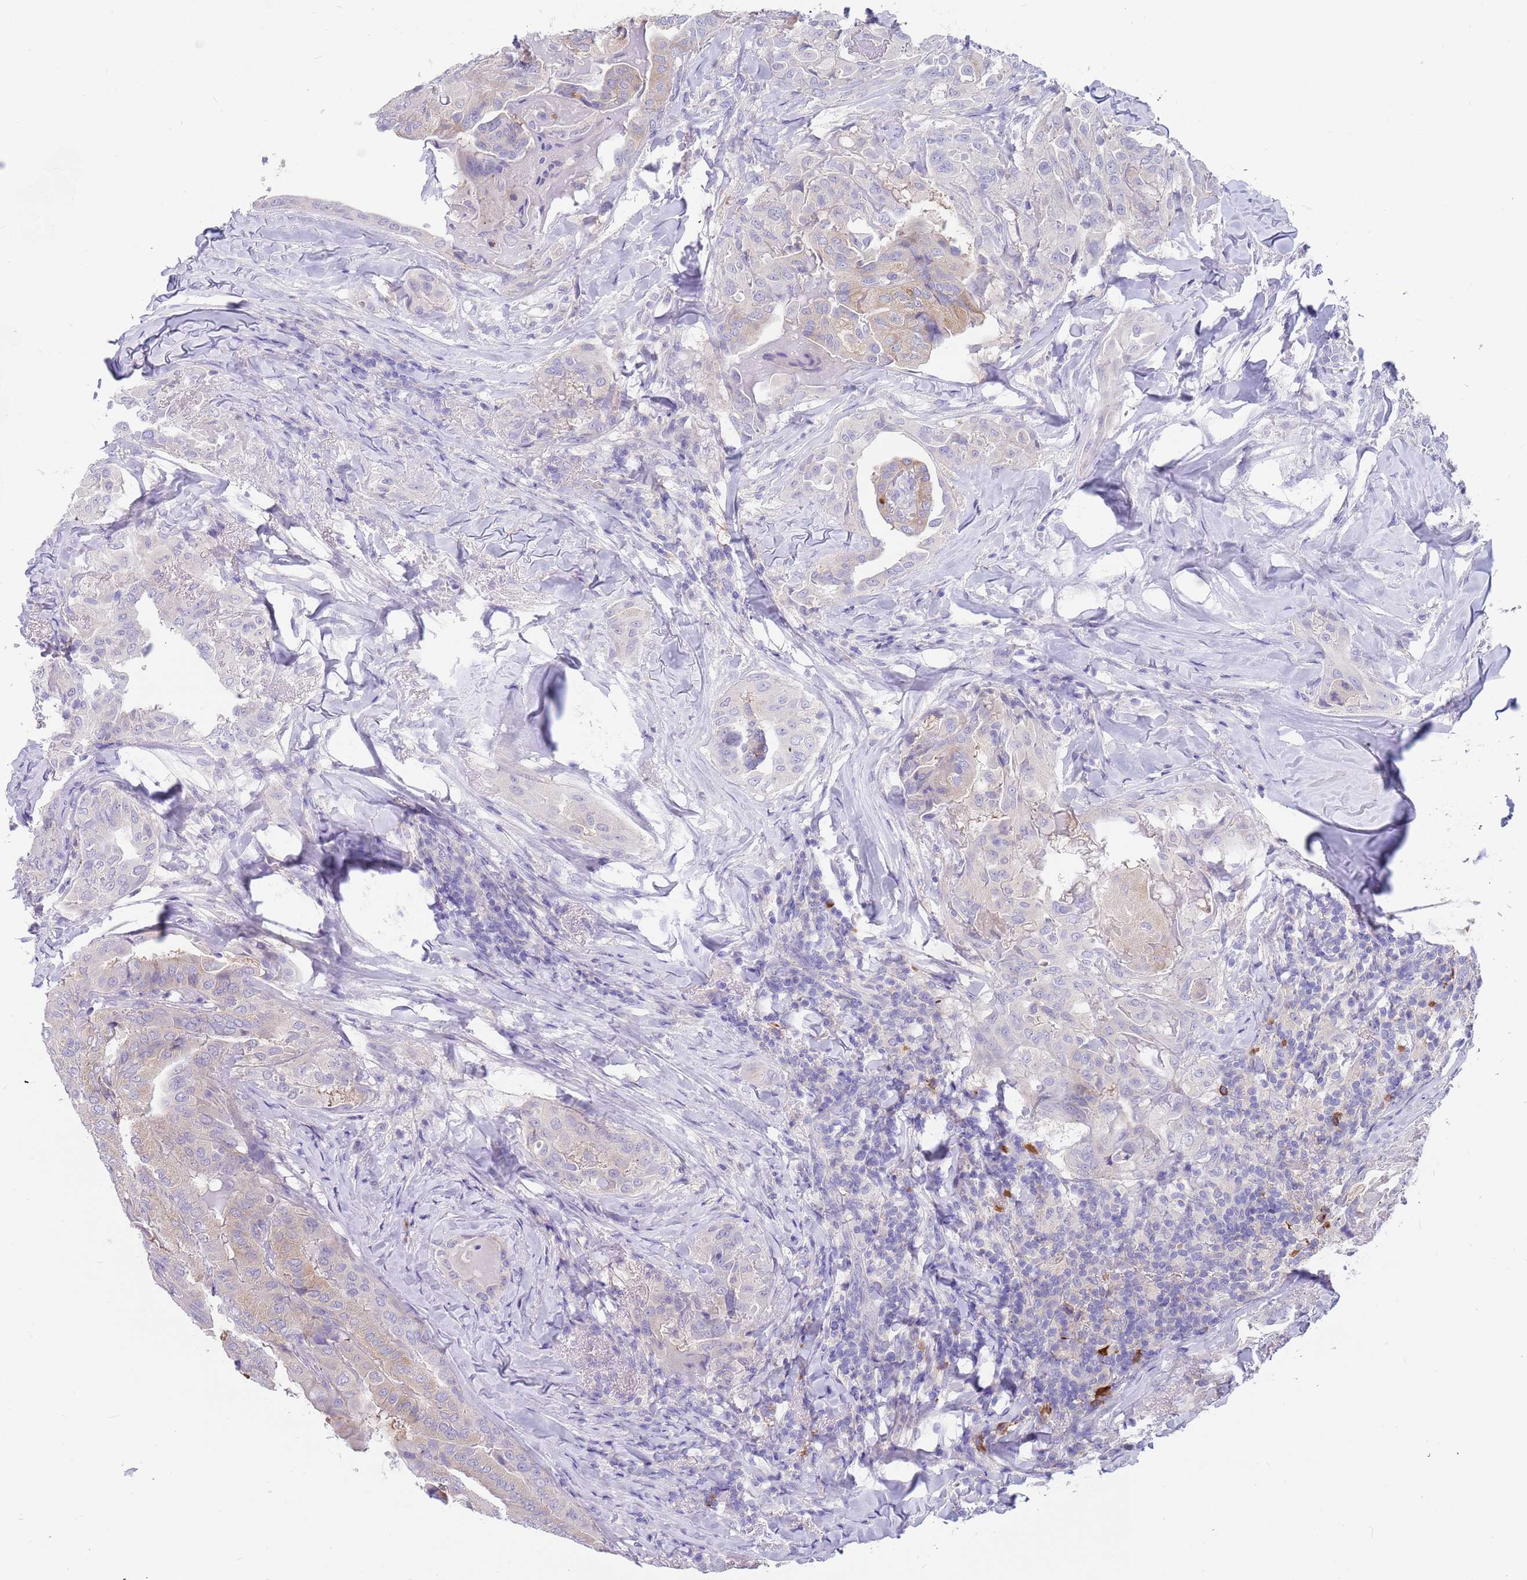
{"staining": {"intensity": "weak", "quantity": "<25%", "location": "cytoplasmic/membranous"}, "tissue": "thyroid cancer", "cell_type": "Tumor cells", "image_type": "cancer", "snomed": [{"axis": "morphology", "description": "Papillary adenocarcinoma, NOS"}, {"axis": "topography", "description": "Thyroid gland"}], "caption": "The histopathology image exhibits no staining of tumor cells in papillary adenocarcinoma (thyroid).", "gene": "TYW1", "patient": {"sex": "female", "age": 68}}